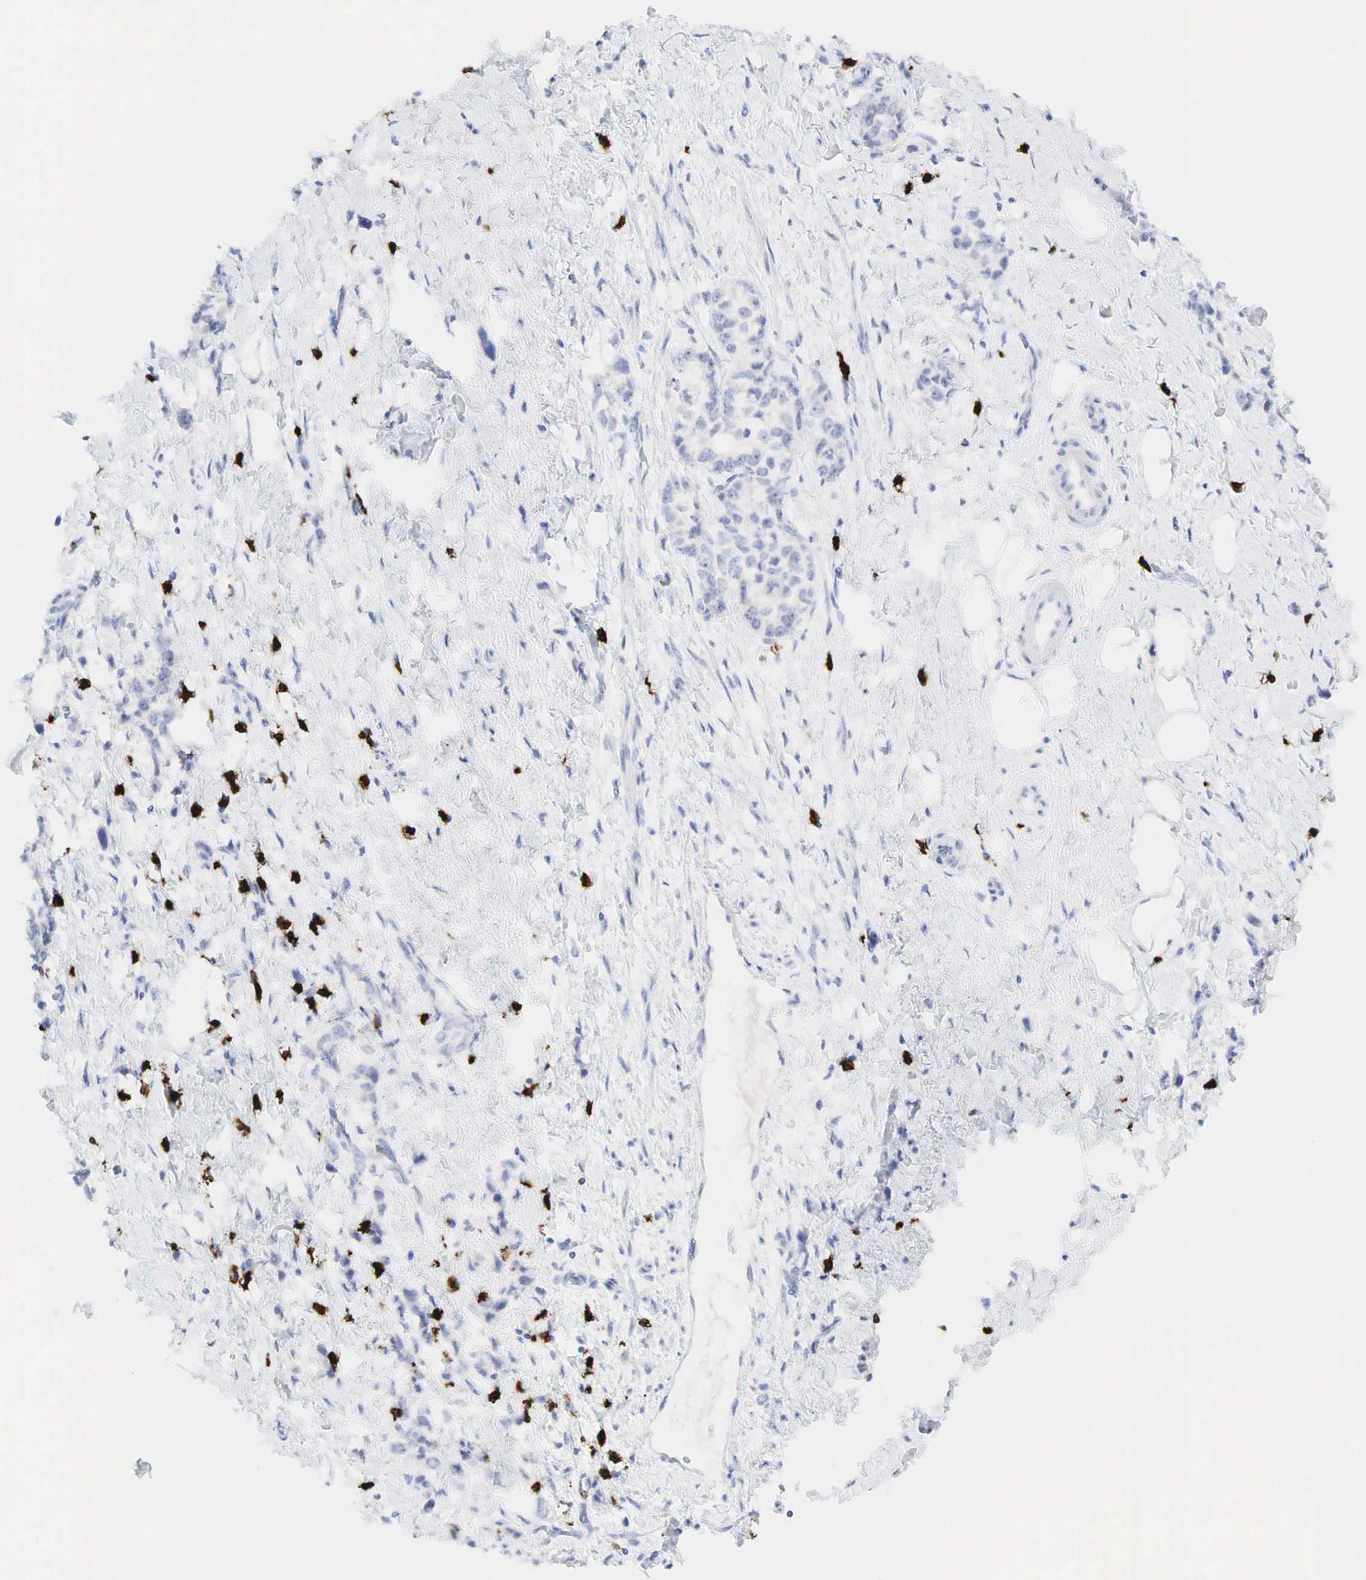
{"staining": {"intensity": "negative", "quantity": "none", "location": "none"}, "tissue": "stomach cancer", "cell_type": "Tumor cells", "image_type": "cancer", "snomed": [{"axis": "morphology", "description": "Adenocarcinoma, NOS"}, {"axis": "topography", "description": "Stomach, upper"}], "caption": "Immunohistochemical staining of adenocarcinoma (stomach) demonstrates no significant positivity in tumor cells.", "gene": "CD8A", "patient": {"sex": "male", "age": 76}}